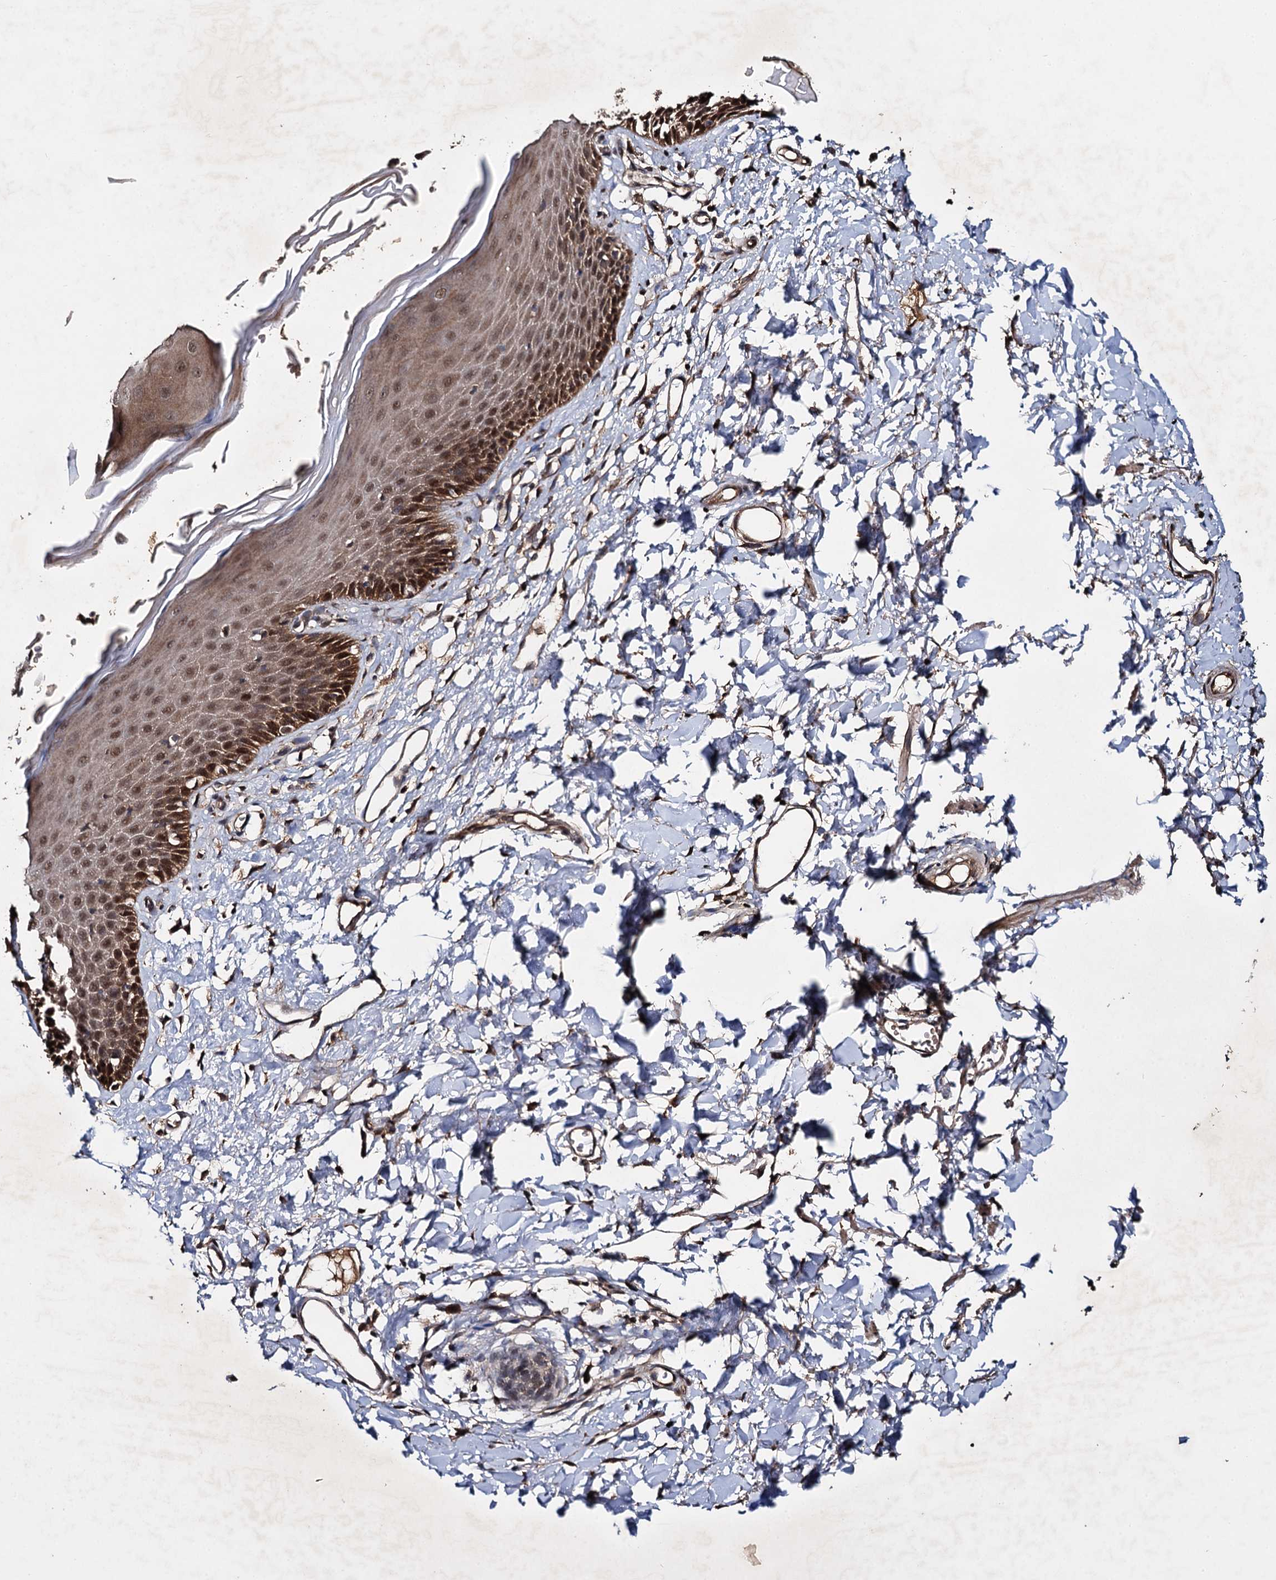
{"staining": {"intensity": "strong", "quantity": "25%-75%", "location": "cytoplasmic/membranous,nuclear"}, "tissue": "skin", "cell_type": "Epidermal cells", "image_type": "normal", "snomed": [{"axis": "morphology", "description": "Normal tissue, NOS"}, {"axis": "topography", "description": "Vulva"}], "caption": "An image of human skin stained for a protein reveals strong cytoplasmic/membranous,nuclear brown staining in epidermal cells. (Stains: DAB (3,3'-diaminobenzidine) in brown, nuclei in blue, Microscopy: brightfield microscopy at high magnification).", "gene": "SLC46A3", "patient": {"sex": "female", "age": 68}}